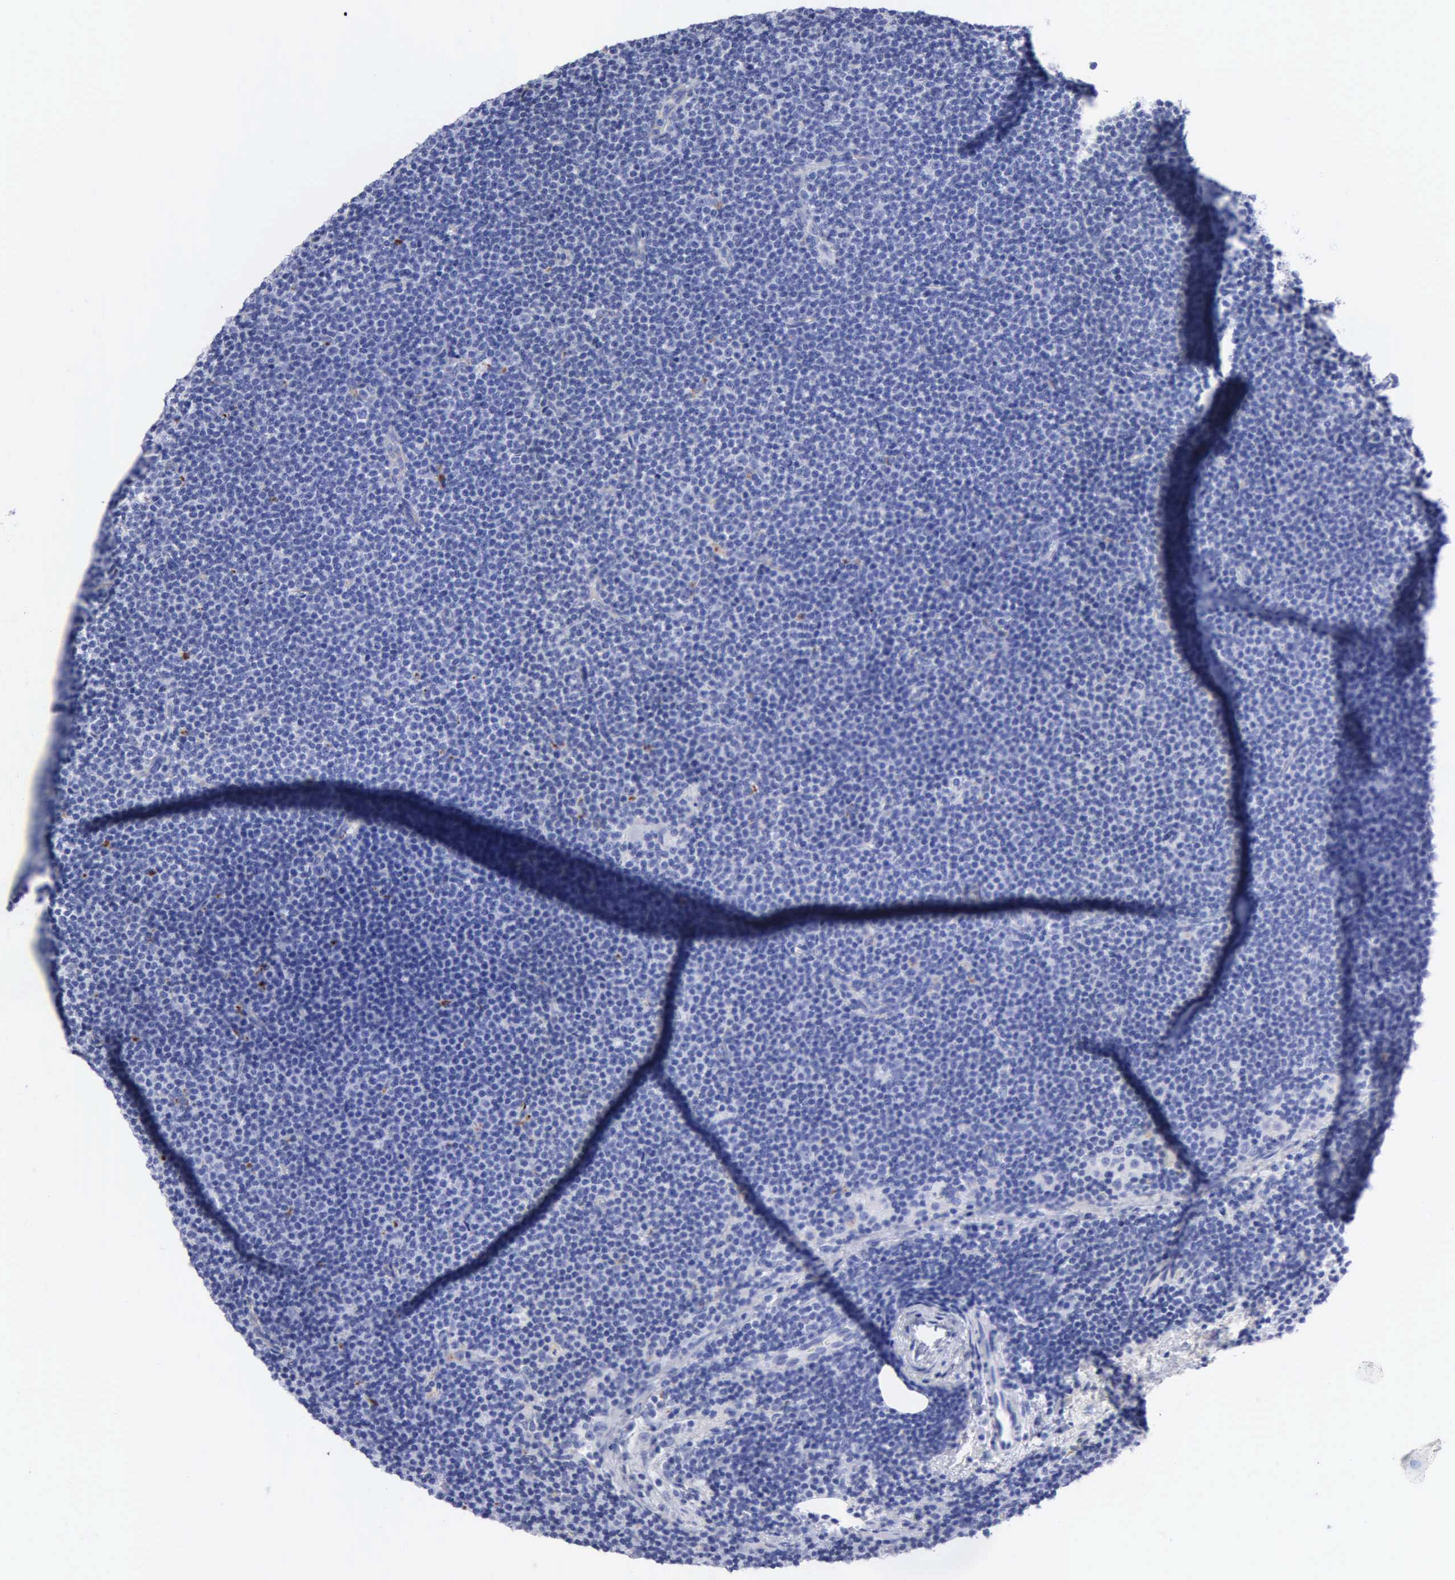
{"staining": {"intensity": "negative", "quantity": "none", "location": "none"}, "tissue": "lymphoma", "cell_type": "Tumor cells", "image_type": "cancer", "snomed": [{"axis": "morphology", "description": "Malignant lymphoma, non-Hodgkin's type, Low grade"}, {"axis": "topography", "description": "Lymph node"}], "caption": "Immunohistochemistry (IHC) photomicrograph of neoplastic tissue: human malignant lymphoma, non-Hodgkin's type (low-grade) stained with DAB exhibits no significant protein positivity in tumor cells.", "gene": "CTSL", "patient": {"sex": "female", "age": 69}}